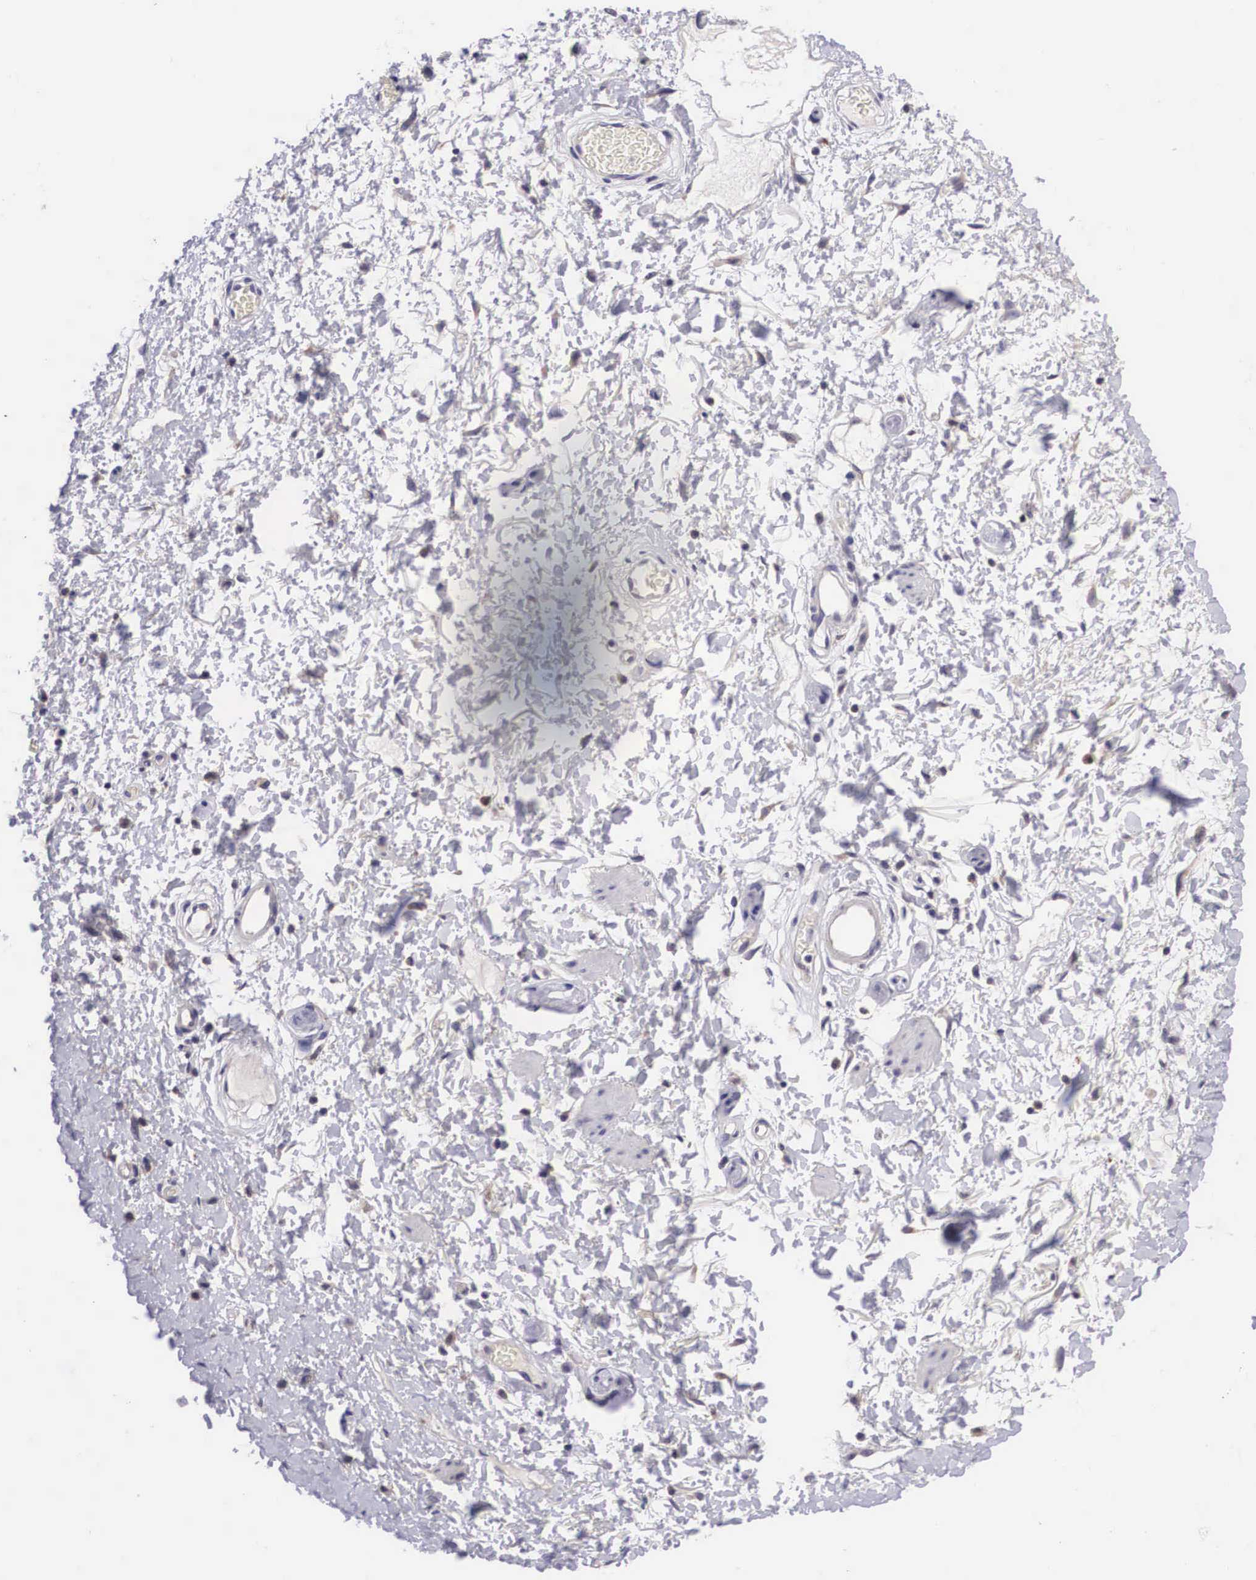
{"staining": {"intensity": "negative", "quantity": "none", "location": "none"}, "tissue": "skin", "cell_type": "Epidermal cells", "image_type": "normal", "snomed": [{"axis": "morphology", "description": "Normal tissue, NOS"}, {"axis": "topography", "description": "Anal"}, {"axis": "topography", "description": "Peripheral nerve tissue"}], "caption": "High power microscopy histopathology image of an immunohistochemistry (IHC) image of benign skin, revealing no significant staining in epidermal cells.", "gene": "ARG2", "patient": {"sex": "female", "age": 46}}